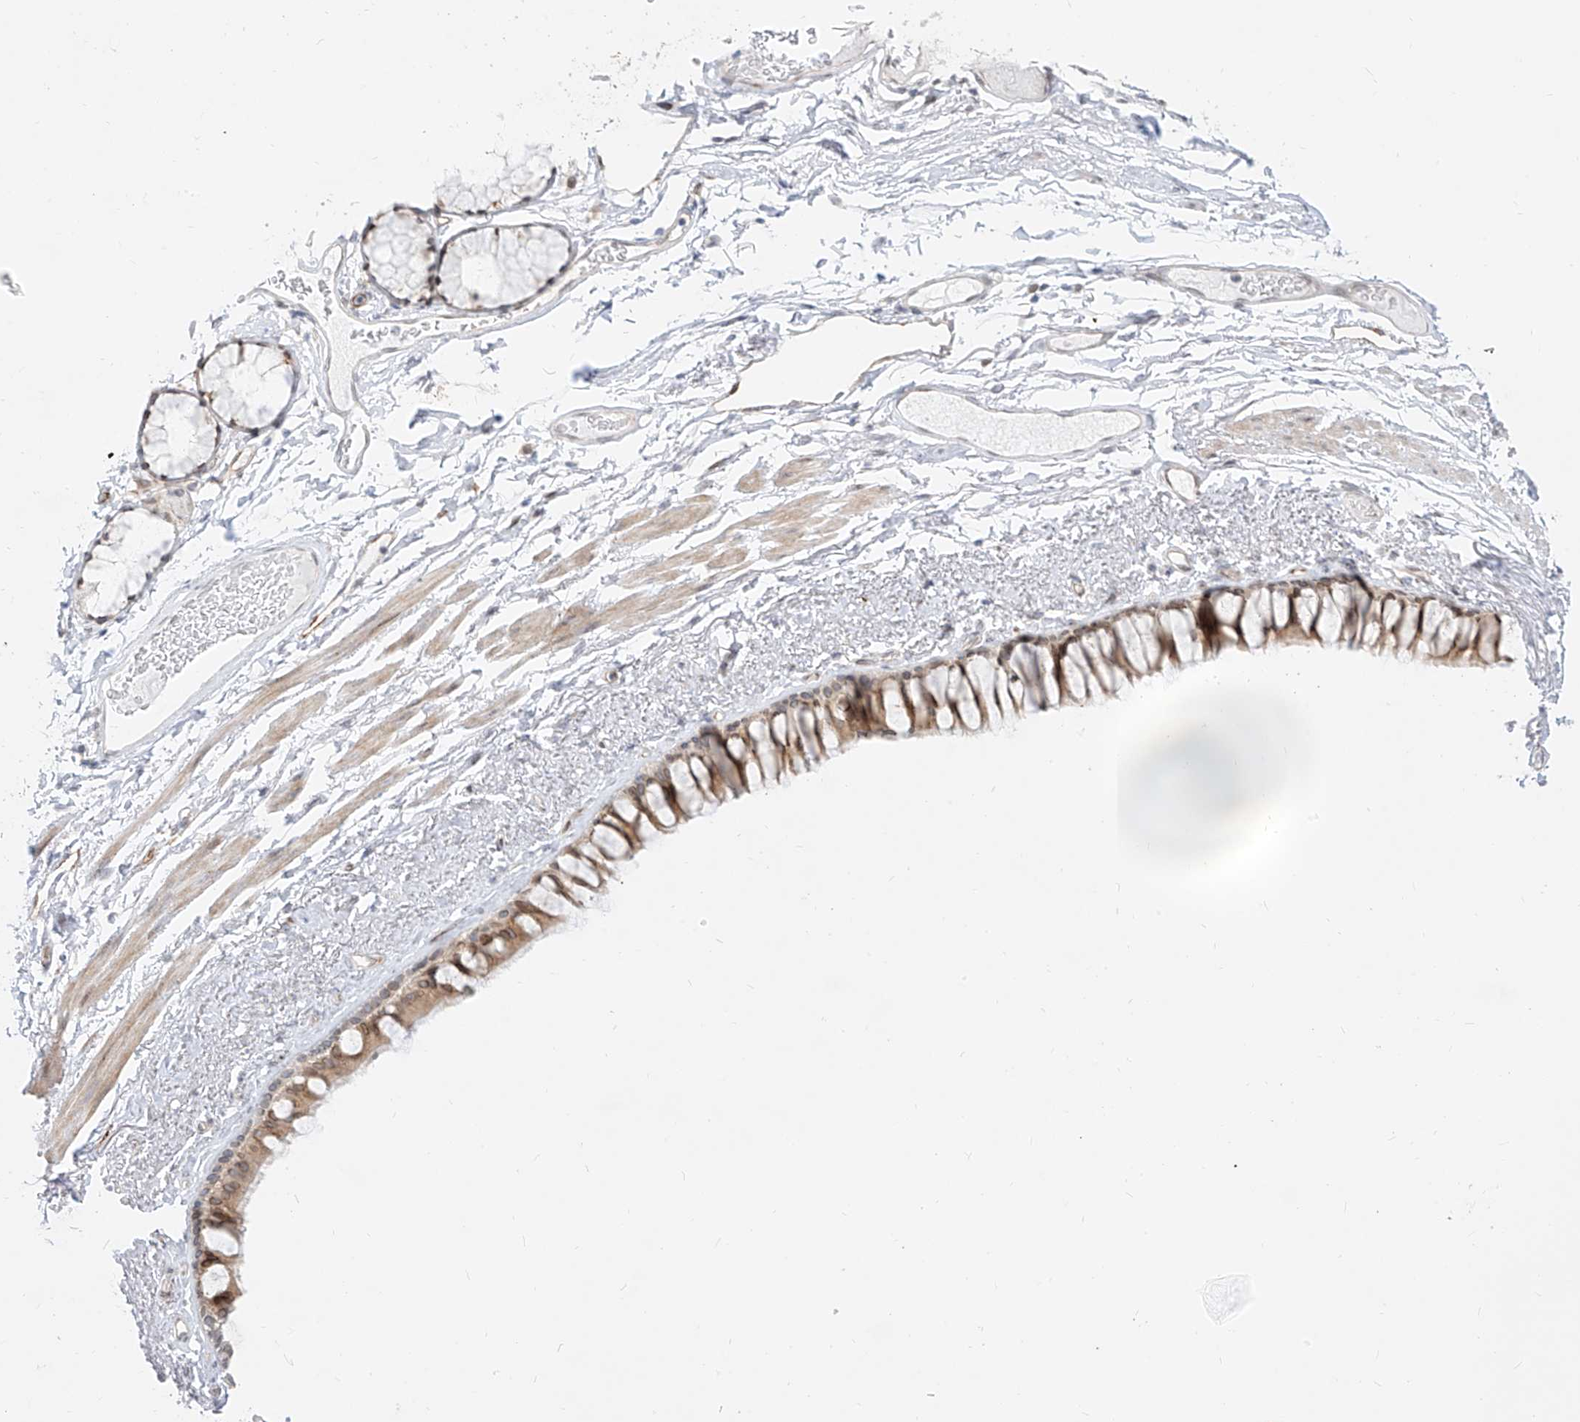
{"staining": {"intensity": "moderate", "quantity": "25%-75%", "location": "cytoplasmic/membranous,nuclear"}, "tissue": "bronchus", "cell_type": "Respiratory epithelial cells", "image_type": "normal", "snomed": [{"axis": "morphology", "description": "Normal tissue, NOS"}, {"axis": "topography", "description": "Cartilage tissue"}, {"axis": "topography", "description": "Bronchus"}], "caption": "Protein staining reveals moderate cytoplasmic/membranous,nuclear positivity in approximately 25%-75% of respiratory epithelial cells in benign bronchus. (DAB (3,3'-diaminobenzidine) = brown stain, brightfield microscopy at high magnification).", "gene": "NHSL1", "patient": {"sex": "female", "age": 73}}